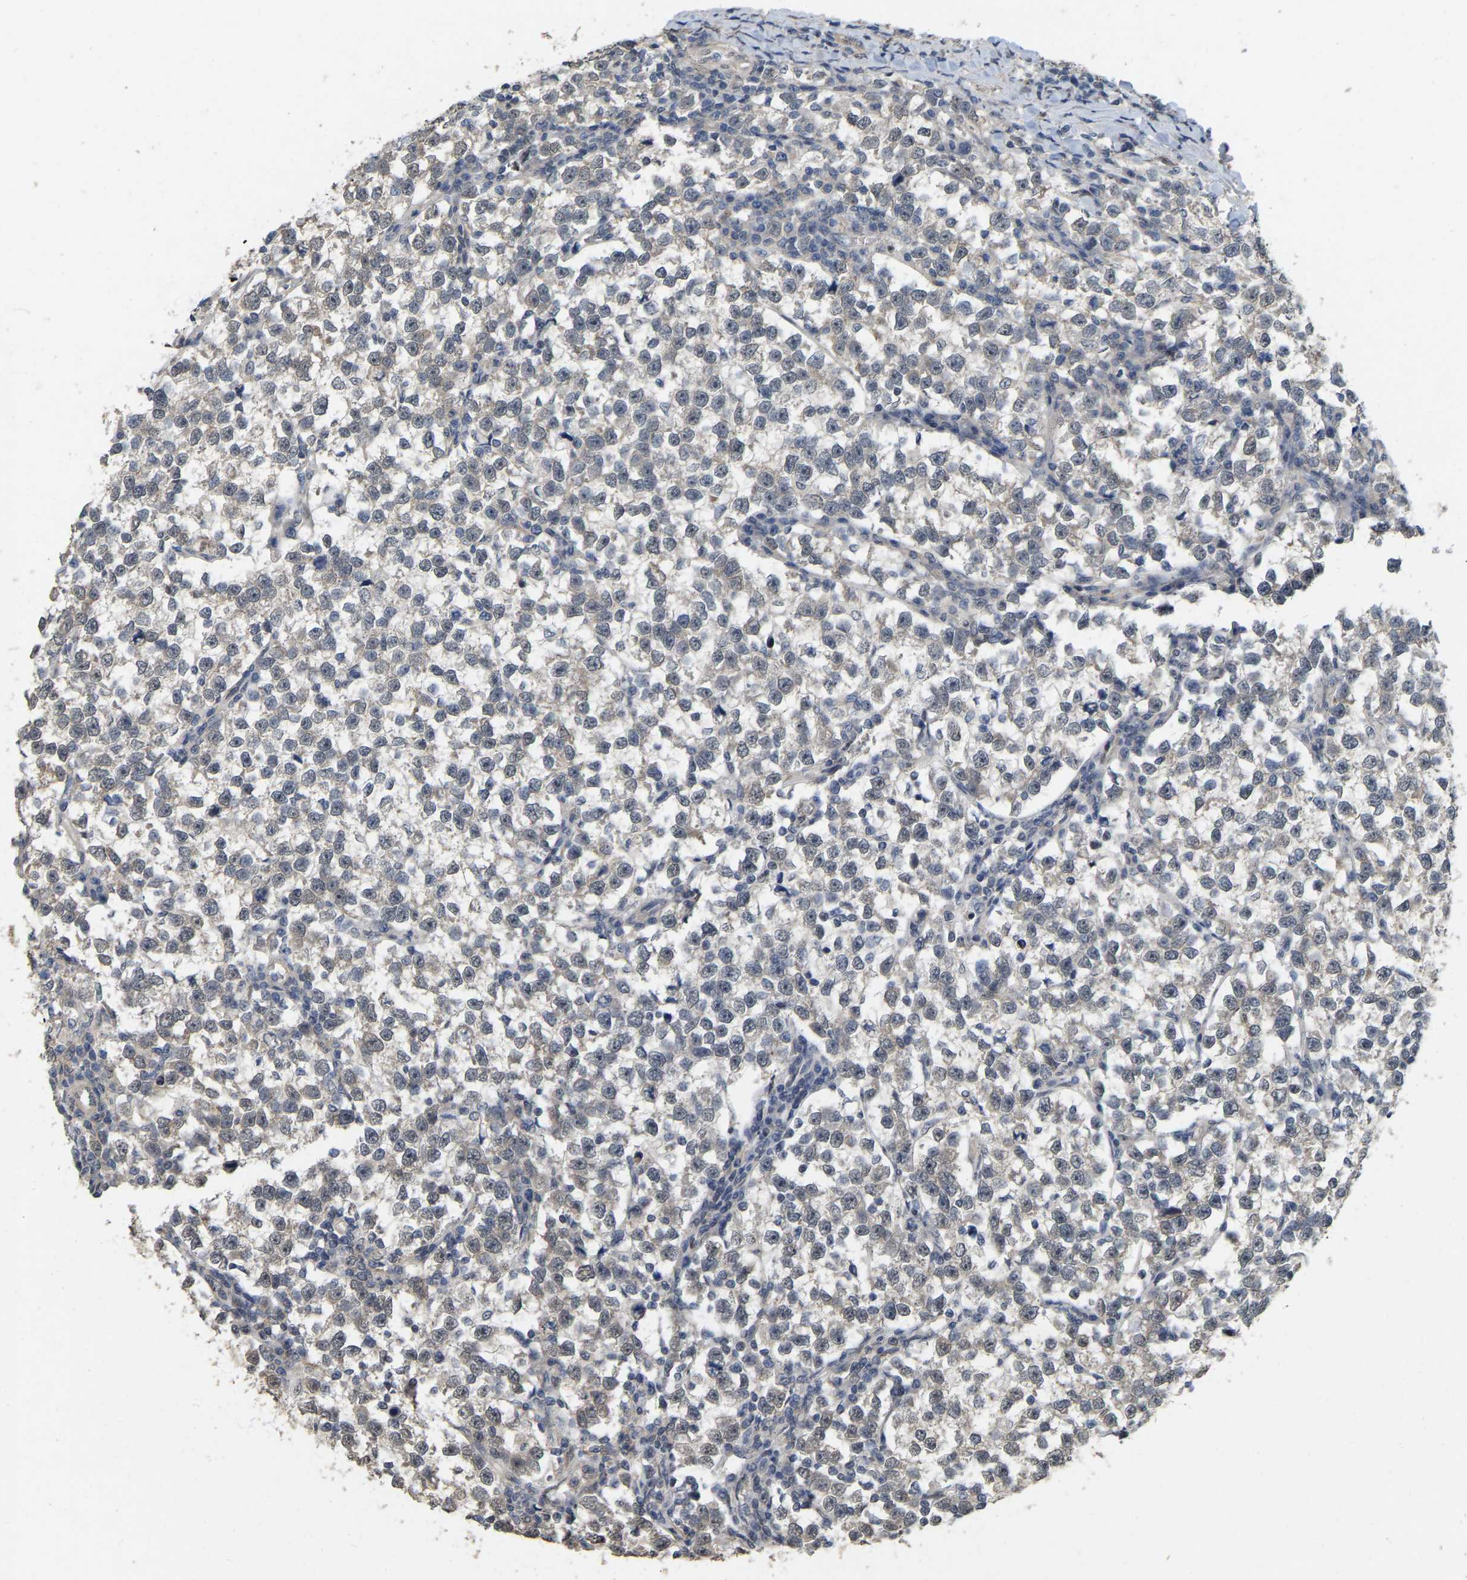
{"staining": {"intensity": "weak", "quantity": "25%-75%", "location": "cytoplasmic/membranous,nuclear"}, "tissue": "testis cancer", "cell_type": "Tumor cells", "image_type": "cancer", "snomed": [{"axis": "morphology", "description": "Normal tissue, NOS"}, {"axis": "morphology", "description": "Seminoma, NOS"}, {"axis": "topography", "description": "Testis"}], "caption": "Human testis cancer (seminoma) stained with a brown dye exhibits weak cytoplasmic/membranous and nuclear positive expression in approximately 25%-75% of tumor cells.", "gene": "RUVBL1", "patient": {"sex": "male", "age": 43}}